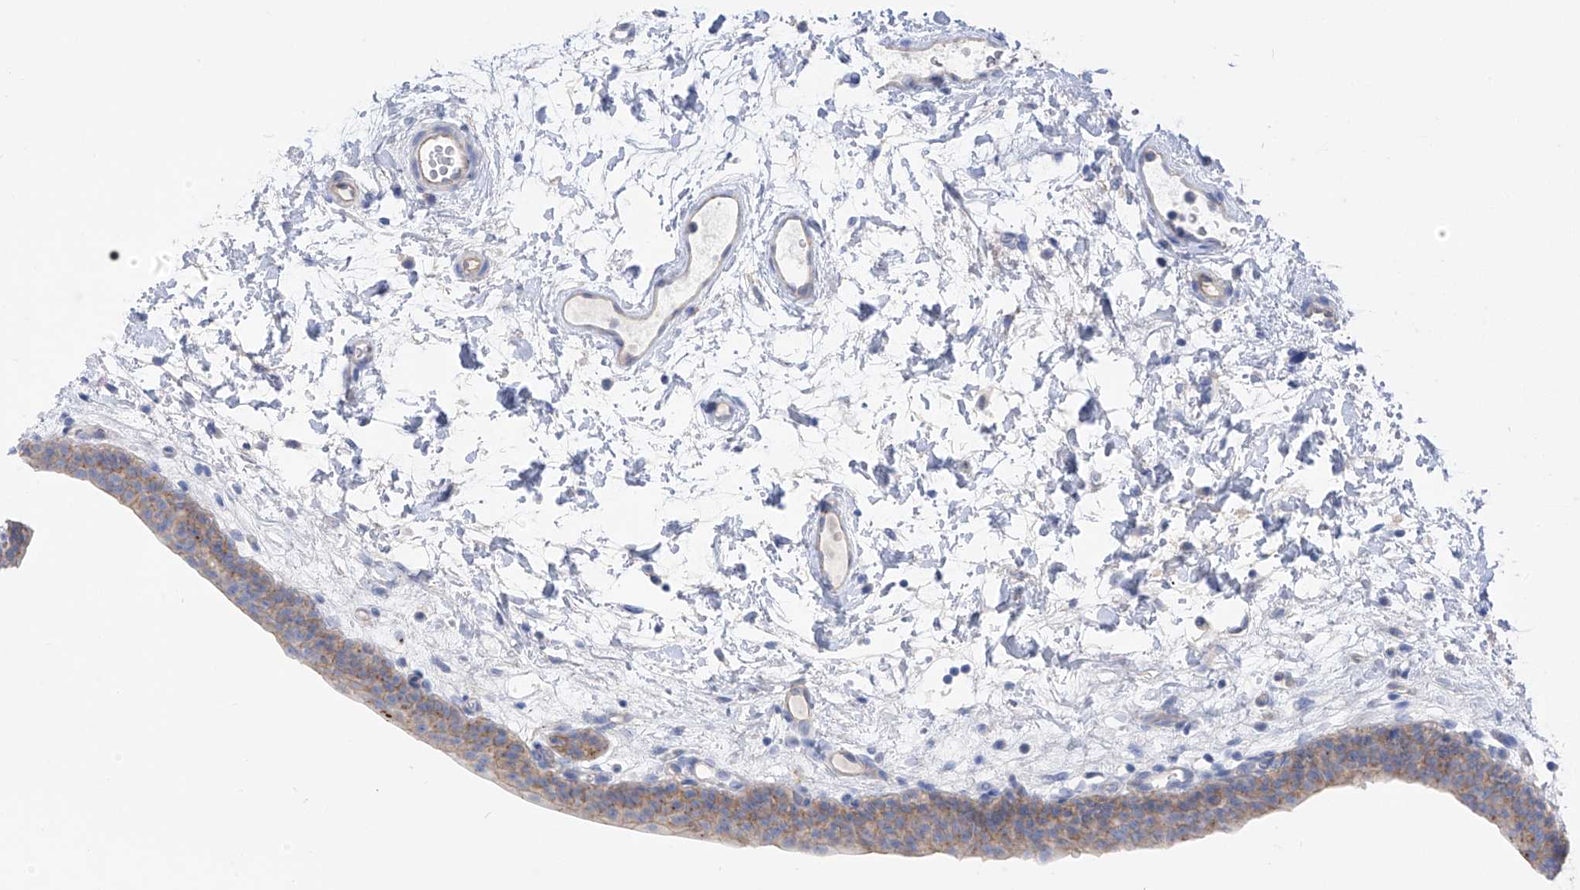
{"staining": {"intensity": "moderate", "quantity": "25%-75%", "location": "cytoplasmic/membranous"}, "tissue": "urinary bladder", "cell_type": "Urothelial cells", "image_type": "normal", "snomed": [{"axis": "morphology", "description": "Normal tissue, NOS"}, {"axis": "topography", "description": "Urinary bladder"}], "caption": "IHC photomicrograph of benign human urinary bladder stained for a protein (brown), which shows medium levels of moderate cytoplasmic/membranous positivity in approximately 25%-75% of urothelial cells.", "gene": "ITGA9", "patient": {"sex": "male", "age": 83}}